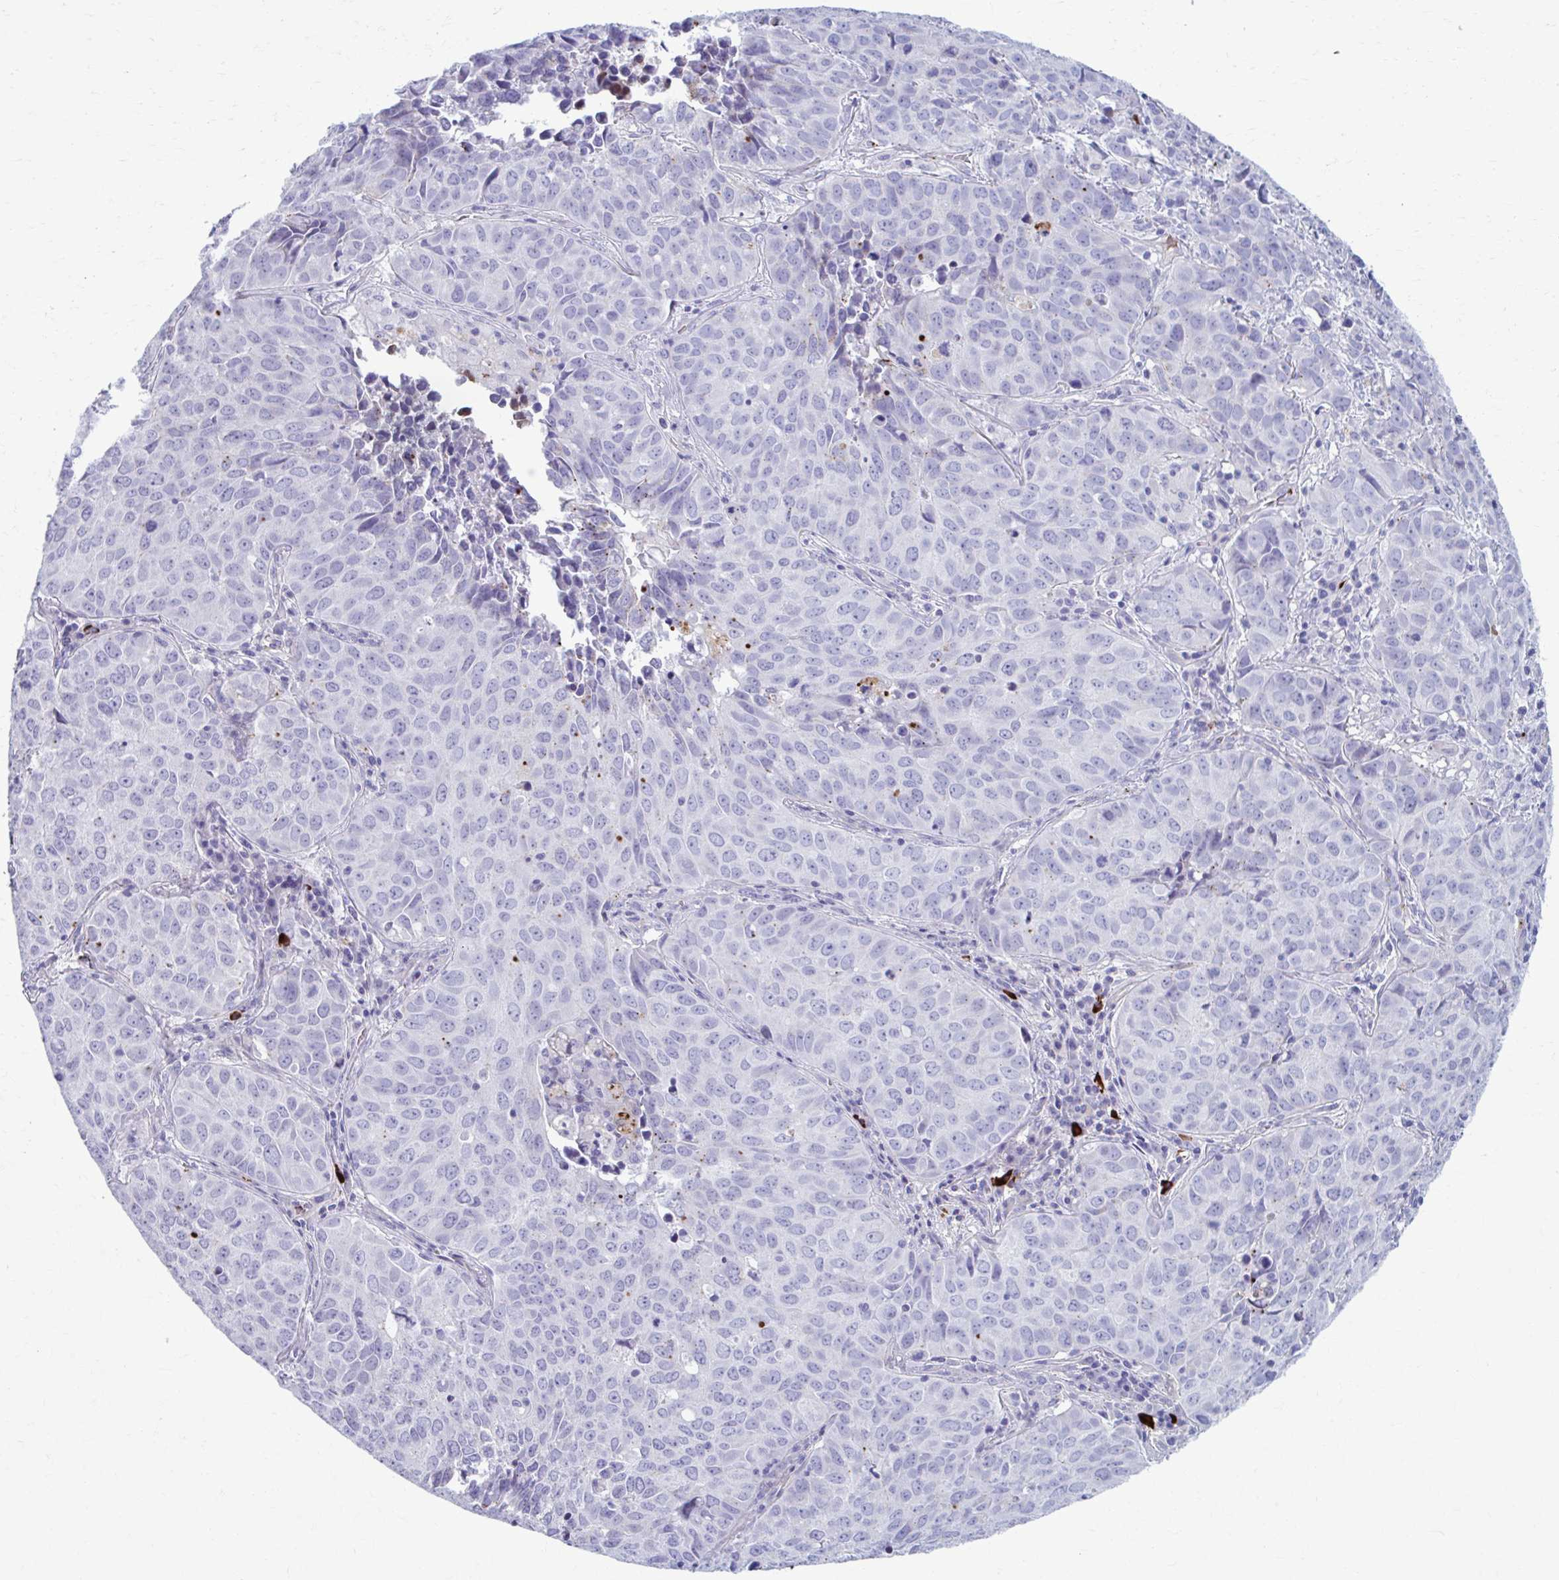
{"staining": {"intensity": "negative", "quantity": "none", "location": "none"}, "tissue": "lung cancer", "cell_type": "Tumor cells", "image_type": "cancer", "snomed": [{"axis": "morphology", "description": "Adenocarcinoma, NOS"}, {"axis": "topography", "description": "Lung"}], "caption": "This is an immunohistochemistry (IHC) photomicrograph of adenocarcinoma (lung). There is no expression in tumor cells.", "gene": "C12orf71", "patient": {"sex": "female", "age": 50}}